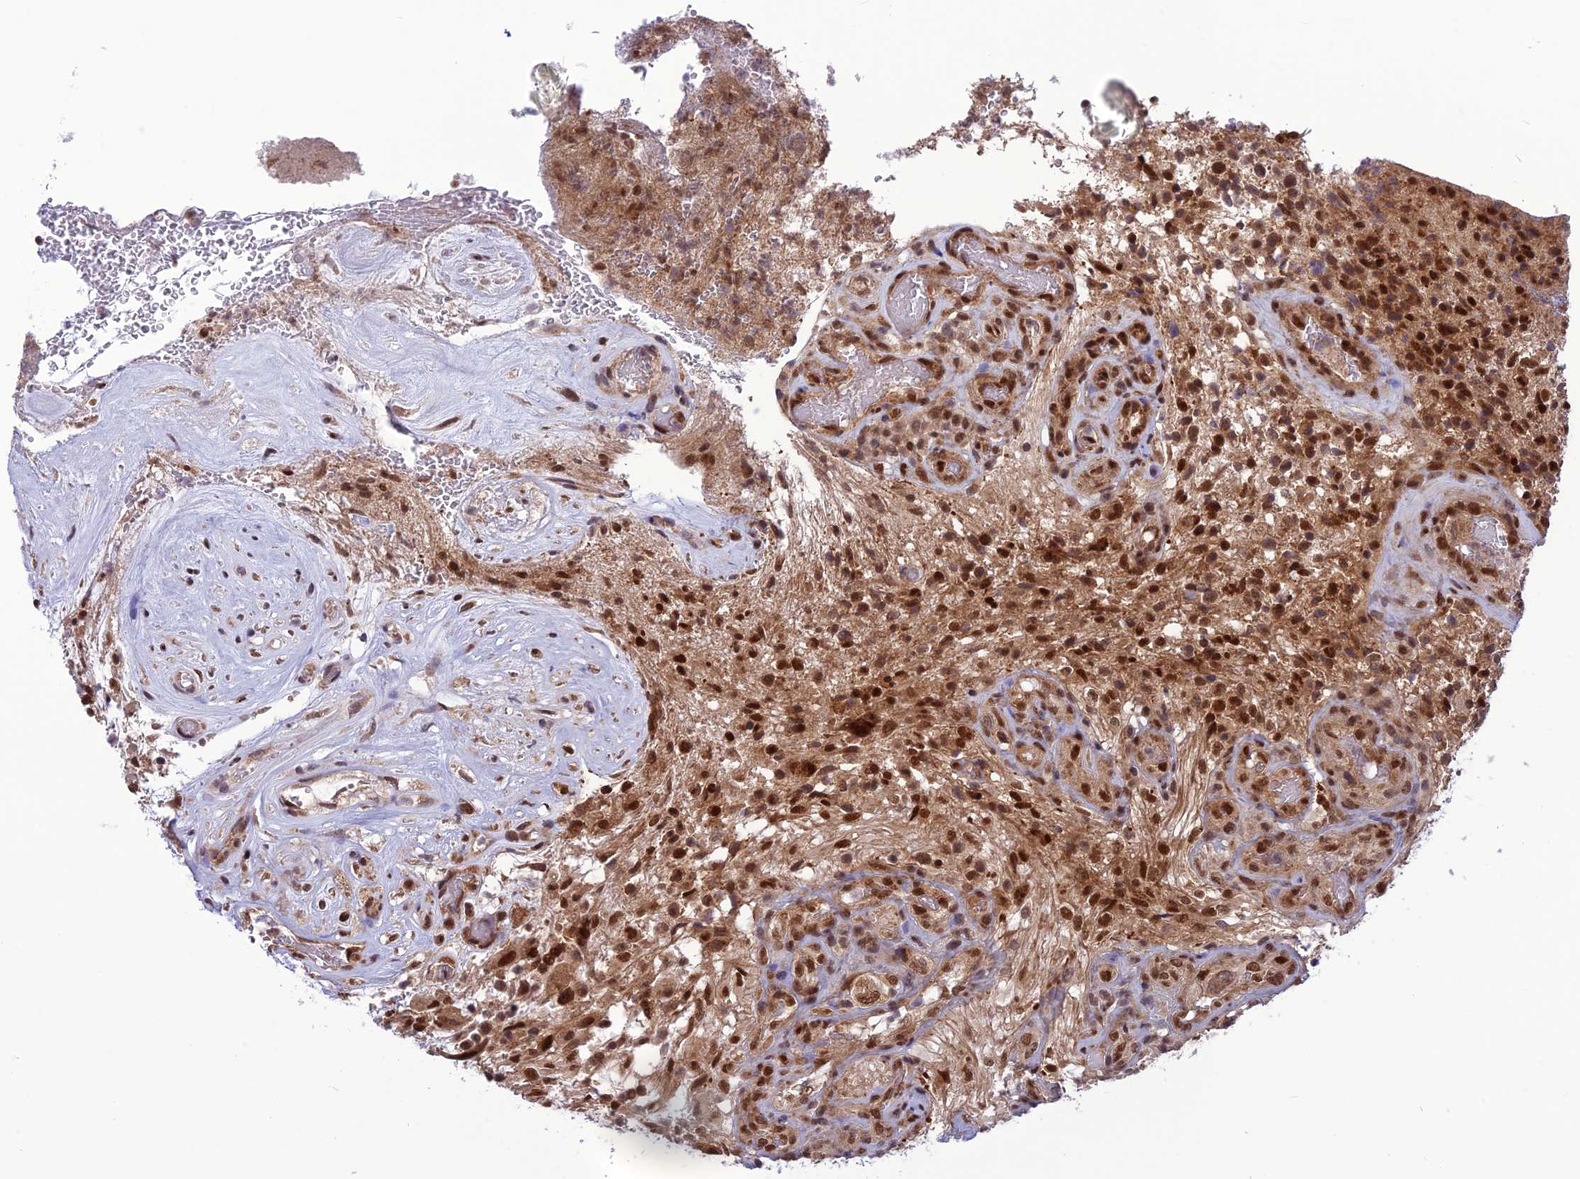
{"staining": {"intensity": "strong", "quantity": ">75%", "location": "nuclear"}, "tissue": "glioma", "cell_type": "Tumor cells", "image_type": "cancer", "snomed": [{"axis": "morphology", "description": "Glioma, malignant, High grade"}, {"axis": "topography", "description": "Brain"}], "caption": "Immunohistochemical staining of malignant high-grade glioma reveals high levels of strong nuclear expression in about >75% of tumor cells.", "gene": "RTRAF", "patient": {"sex": "male", "age": 56}}